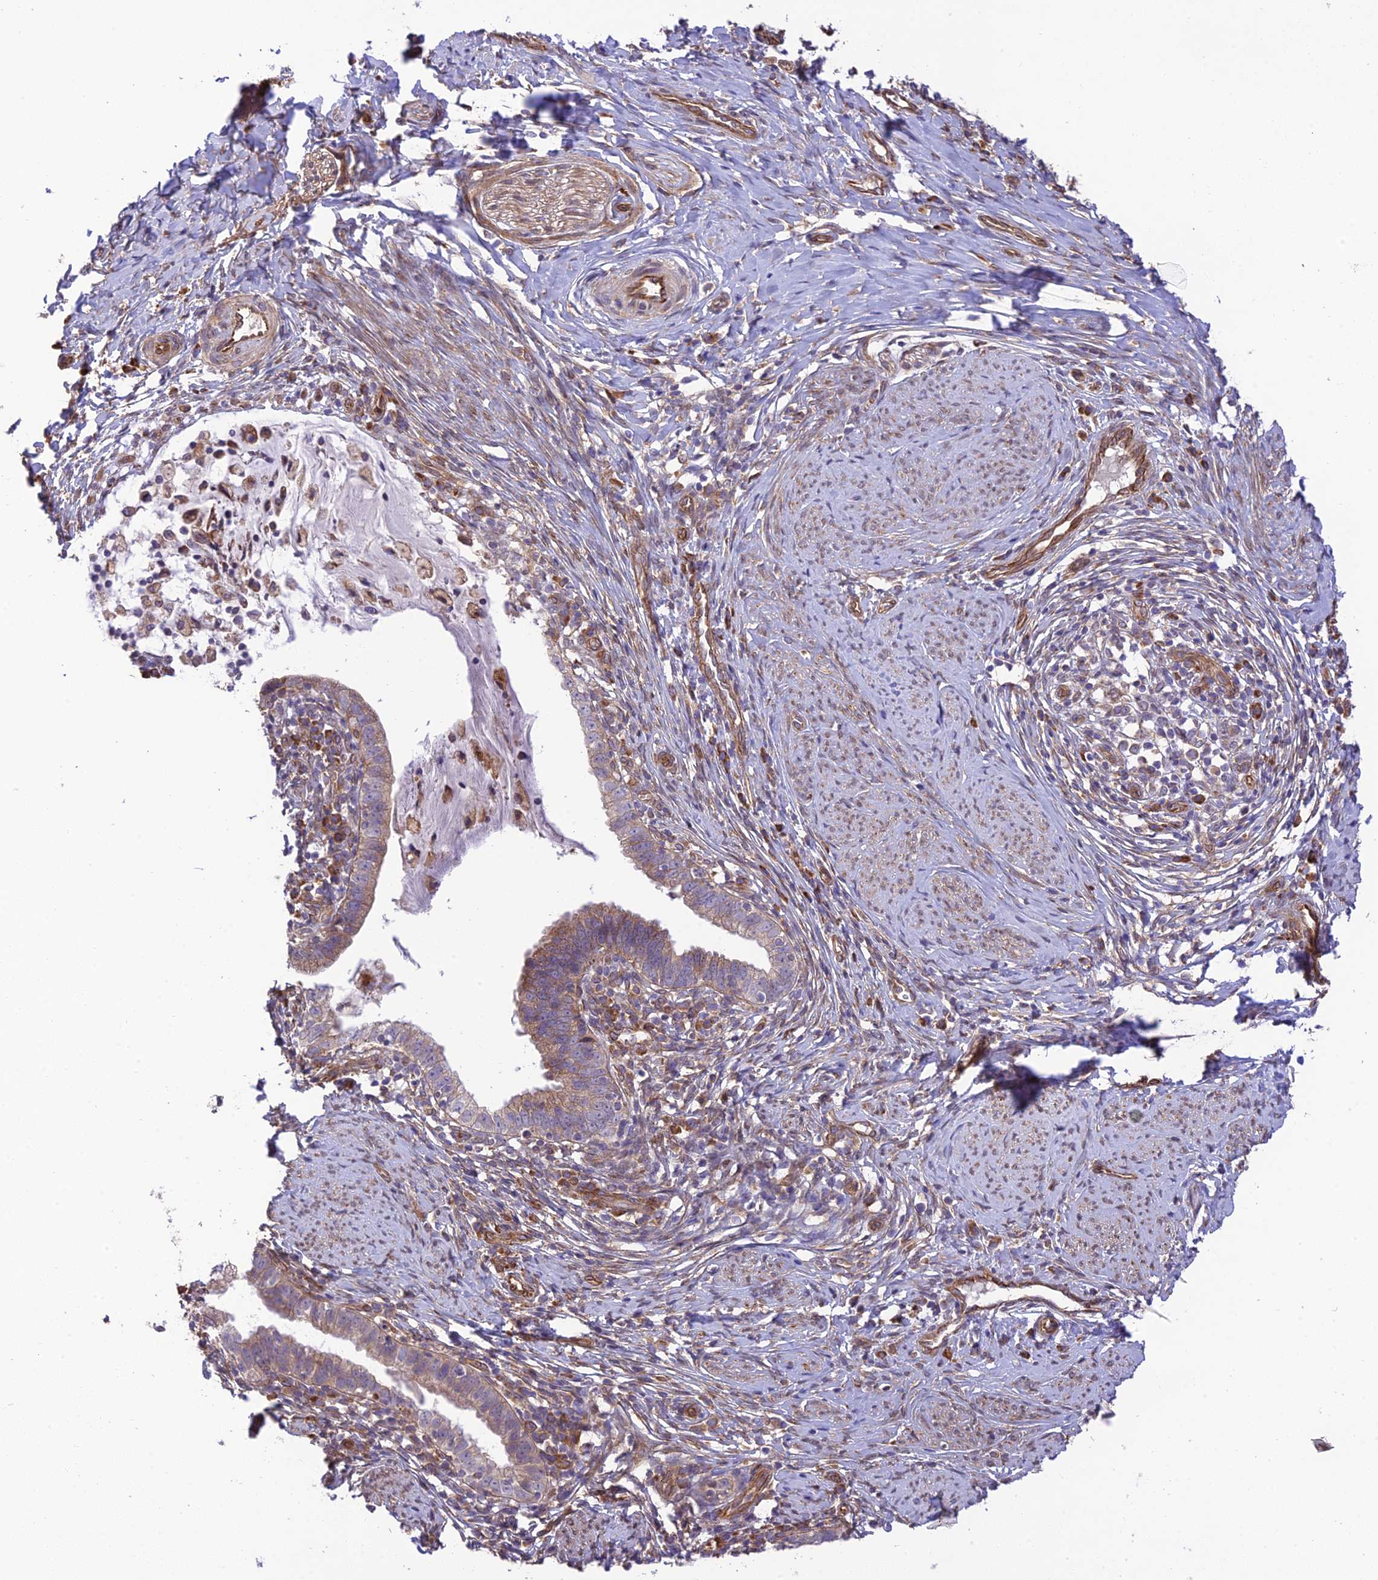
{"staining": {"intensity": "weak", "quantity": "25%-75%", "location": "cytoplasmic/membranous"}, "tissue": "cervical cancer", "cell_type": "Tumor cells", "image_type": "cancer", "snomed": [{"axis": "morphology", "description": "Adenocarcinoma, NOS"}, {"axis": "topography", "description": "Cervix"}], "caption": "Immunohistochemical staining of cervical cancer (adenocarcinoma) displays weak cytoplasmic/membranous protein expression in about 25%-75% of tumor cells.", "gene": "EXOC3L4", "patient": {"sex": "female", "age": 36}}